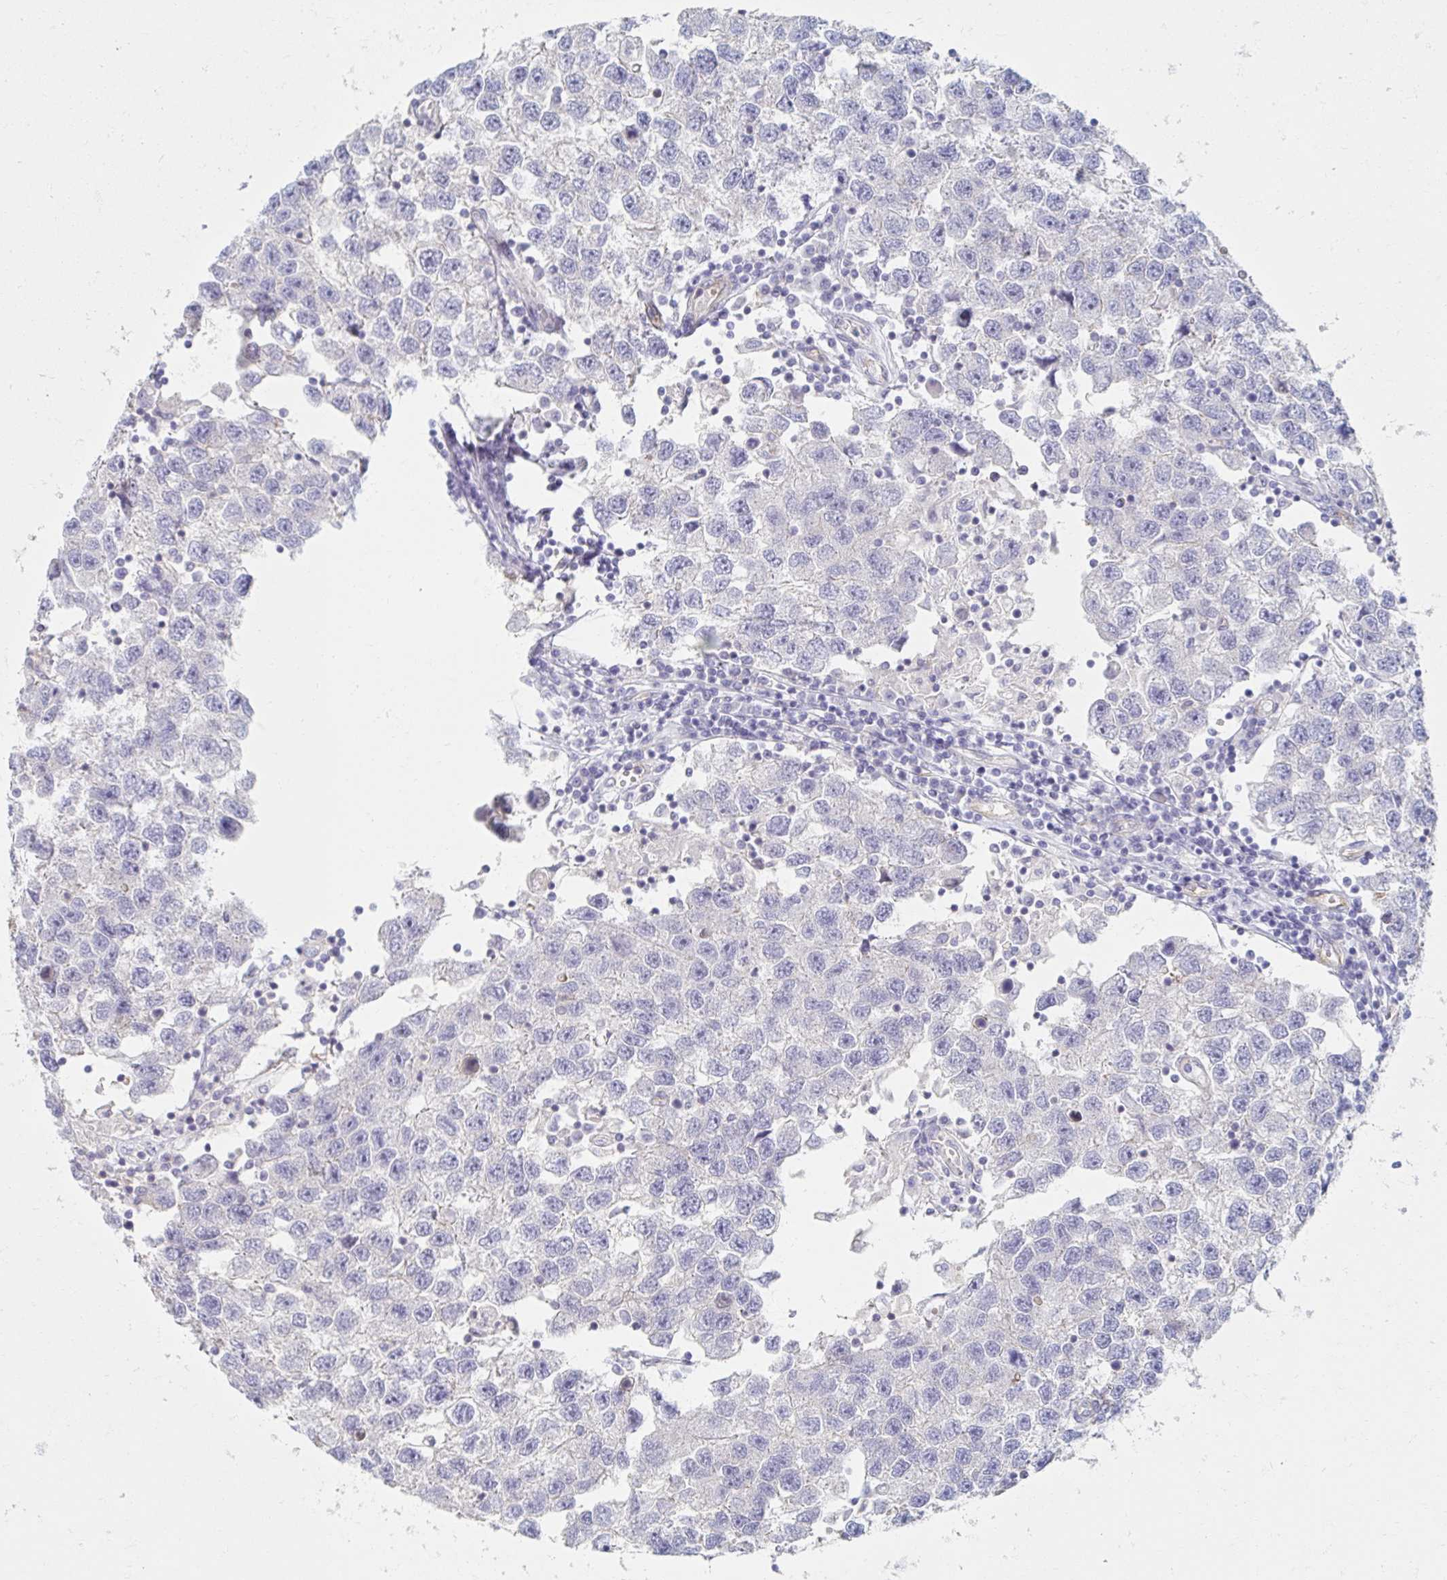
{"staining": {"intensity": "negative", "quantity": "none", "location": "none"}, "tissue": "testis cancer", "cell_type": "Tumor cells", "image_type": "cancer", "snomed": [{"axis": "morphology", "description": "Seminoma, NOS"}, {"axis": "topography", "description": "Testis"}], "caption": "Human testis seminoma stained for a protein using immunohistochemistry (IHC) demonstrates no expression in tumor cells.", "gene": "MYLK2", "patient": {"sex": "male", "age": 26}}